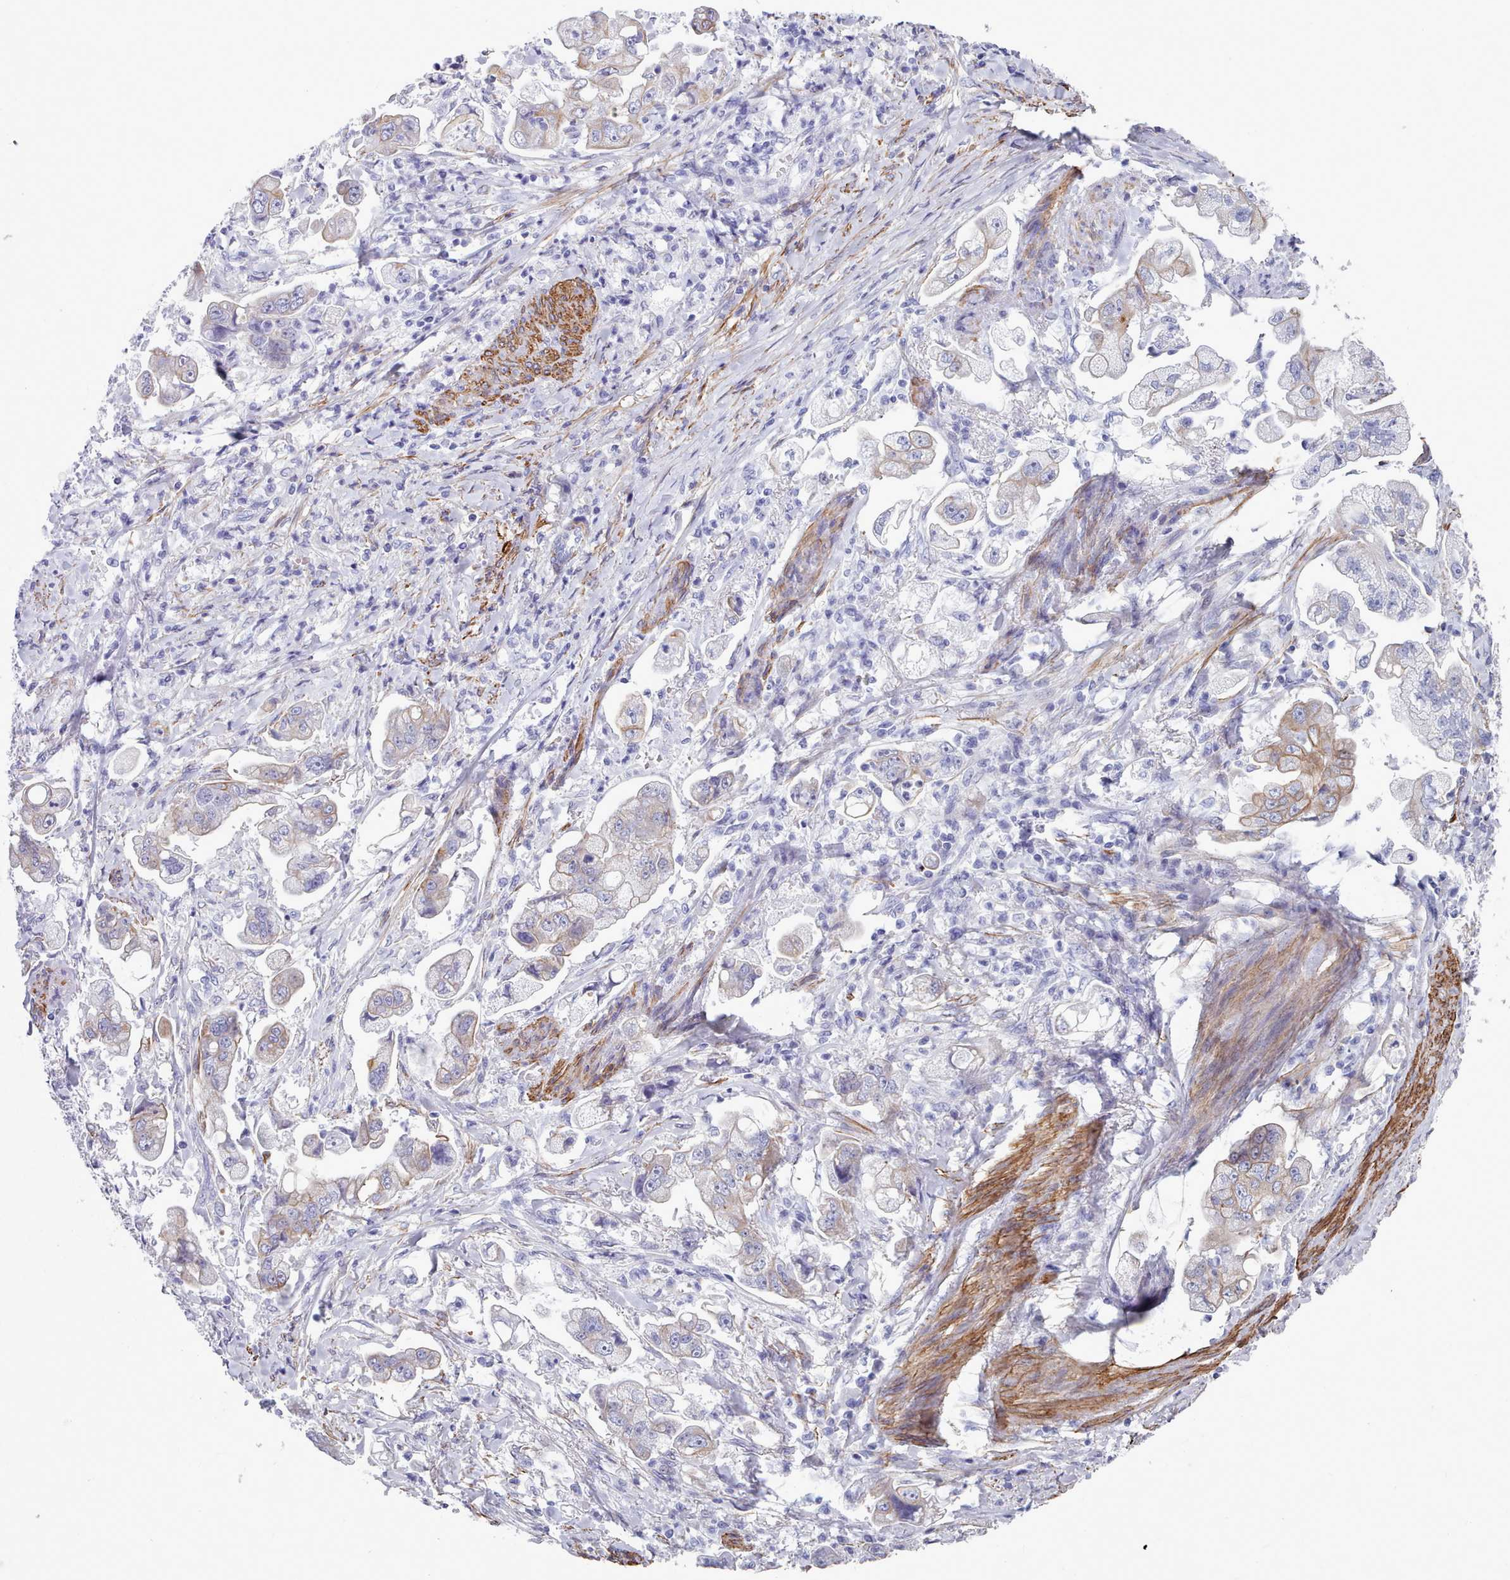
{"staining": {"intensity": "weak", "quantity": "<25%", "location": "cytoplasmic/membranous"}, "tissue": "stomach cancer", "cell_type": "Tumor cells", "image_type": "cancer", "snomed": [{"axis": "morphology", "description": "Adenocarcinoma, NOS"}, {"axis": "topography", "description": "Stomach"}], "caption": "This is an immunohistochemistry photomicrograph of human adenocarcinoma (stomach). There is no staining in tumor cells.", "gene": "FPGS", "patient": {"sex": "male", "age": 62}}